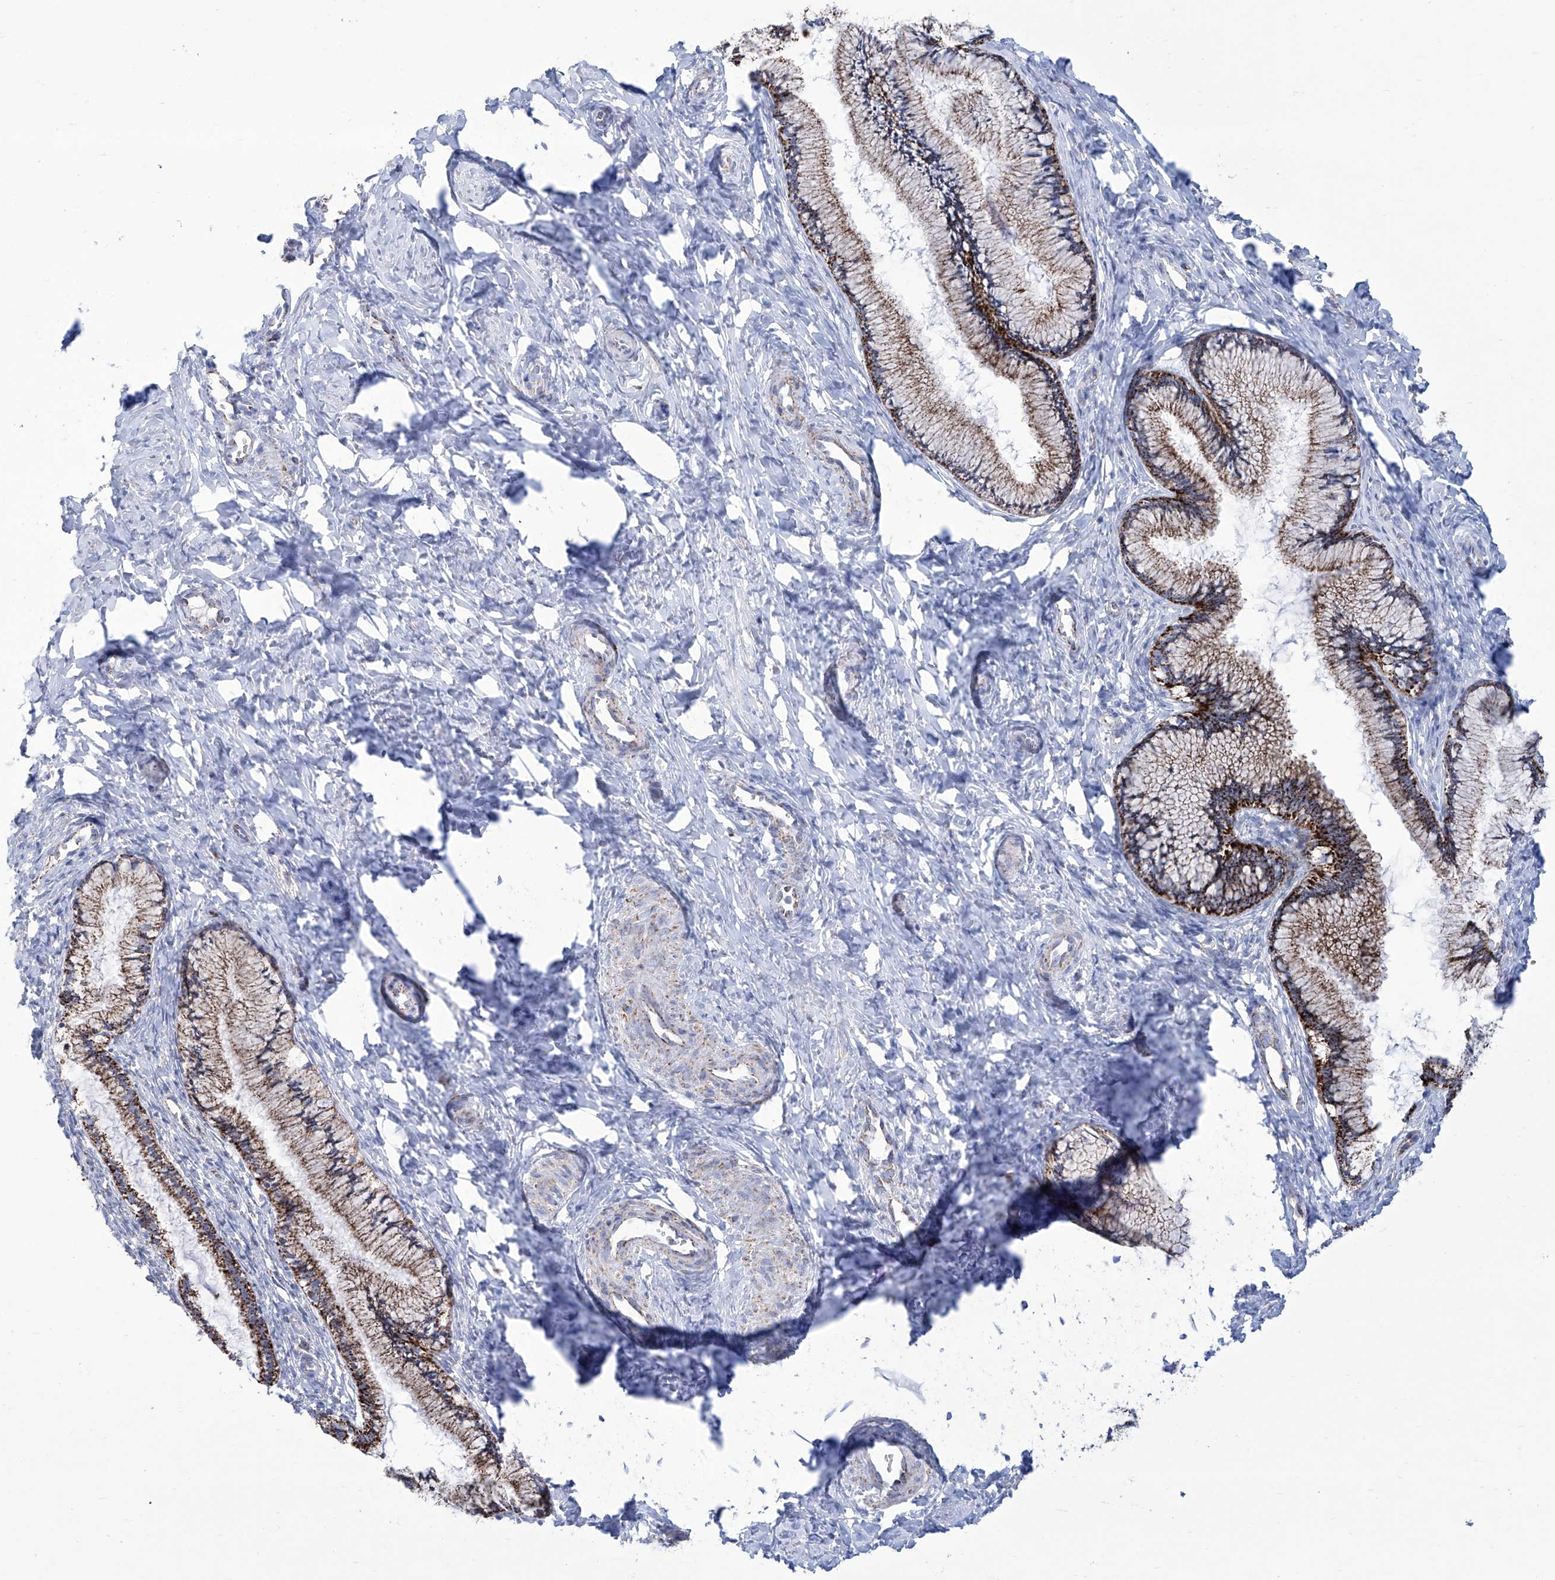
{"staining": {"intensity": "moderate", "quantity": ">75%", "location": "cytoplasmic/membranous"}, "tissue": "cervix", "cell_type": "Glandular cells", "image_type": "normal", "snomed": [{"axis": "morphology", "description": "Normal tissue, NOS"}, {"axis": "topography", "description": "Cervix"}], "caption": "An immunohistochemistry image of unremarkable tissue is shown. Protein staining in brown labels moderate cytoplasmic/membranous positivity in cervix within glandular cells.", "gene": "ALDH6A1", "patient": {"sex": "female", "age": 27}}